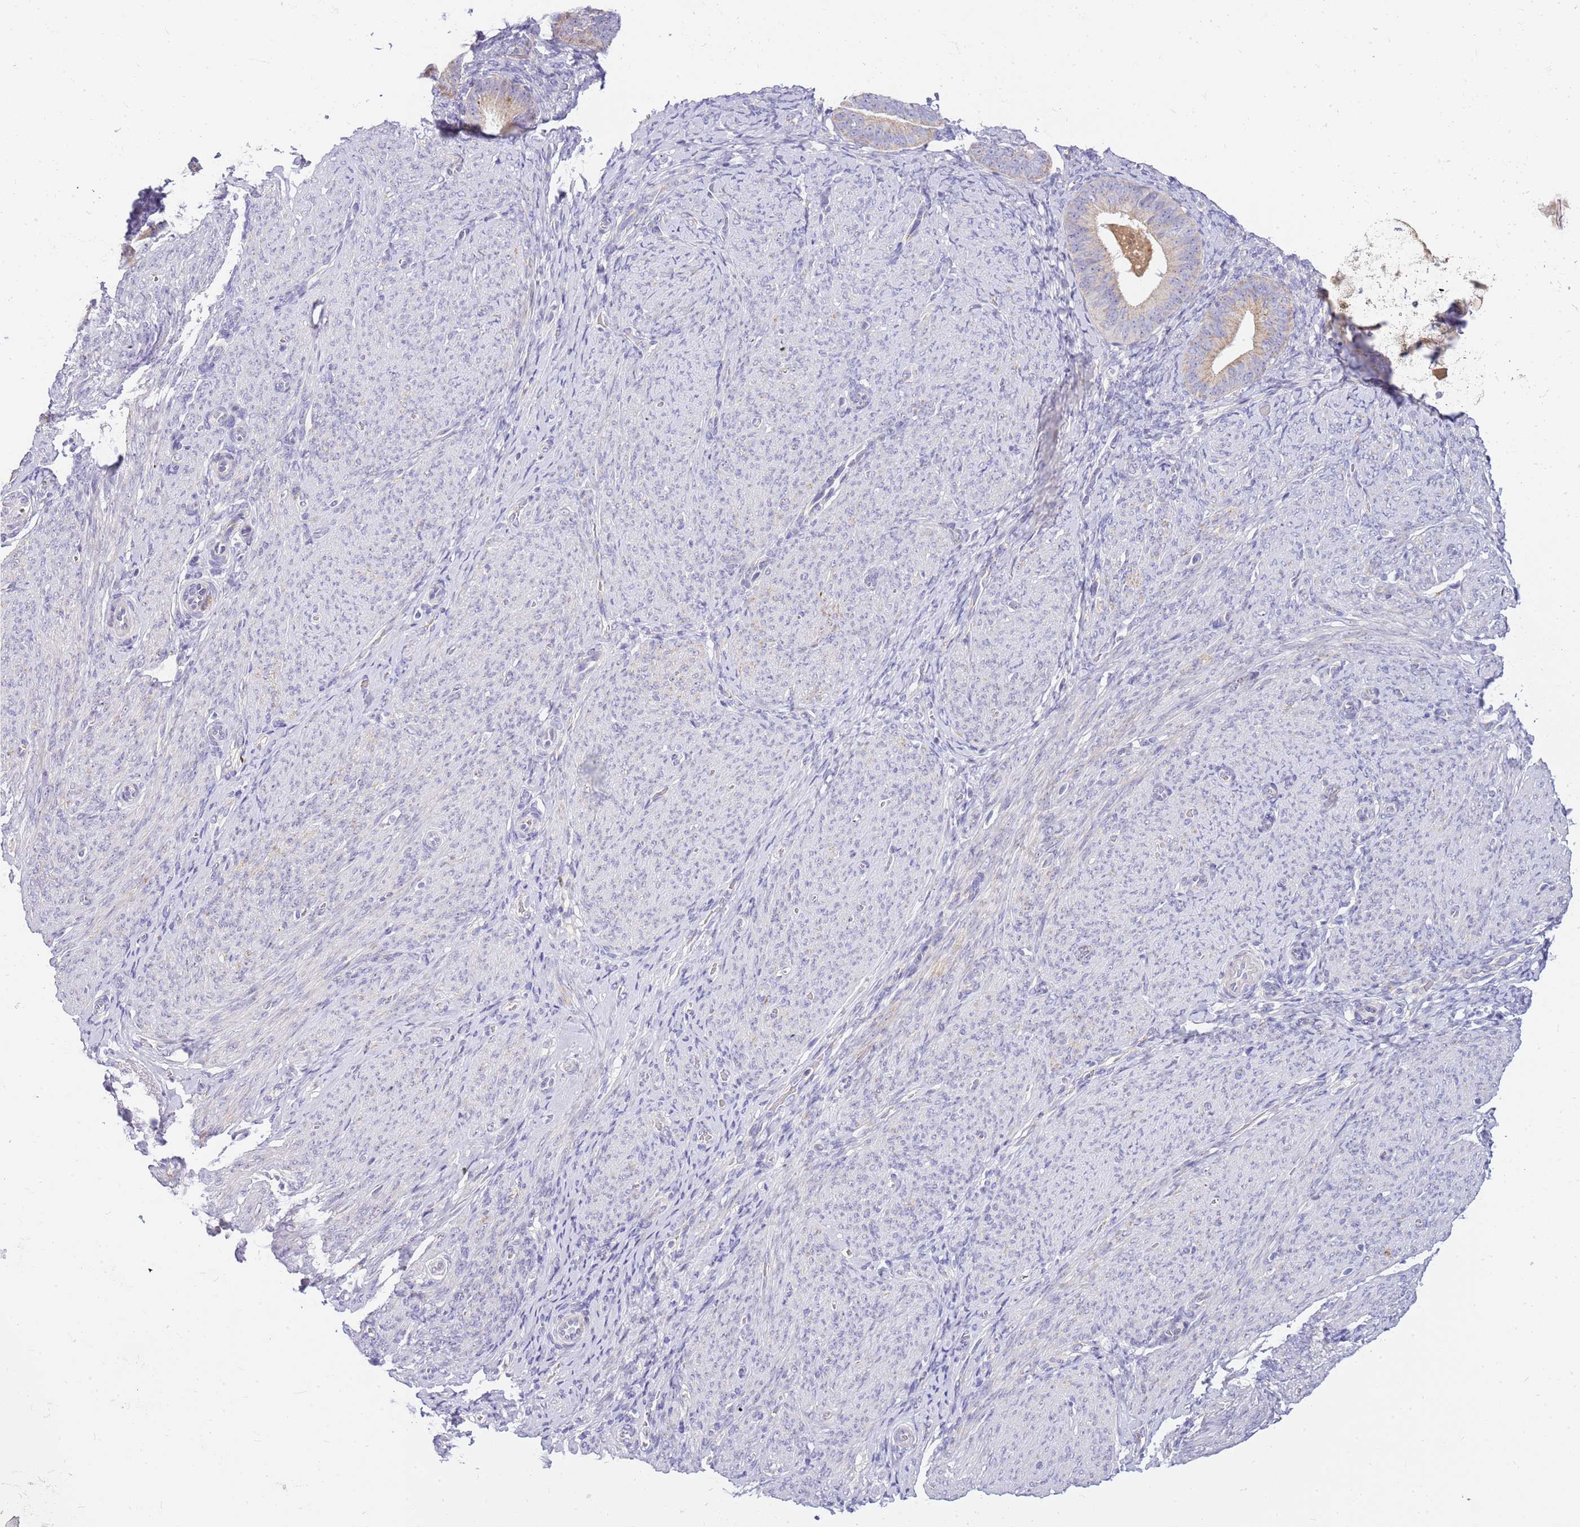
{"staining": {"intensity": "negative", "quantity": "none", "location": "none"}, "tissue": "endometrium", "cell_type": "Cells in endometrial stroma", "image_type": "normal", "snomed": [{"axis": "morphology", "description": "Normal tissue, NOS"}, {"axis": "topography", "description": "Endometrium"}], "caption": "An IHC micrograph of normal endometrium is shown. There is no staining in cells in endometrial stroma of endometrium. (Brightfield microscopy of DAB (3,3'-diaminobenzidine) immunohistochemistry at high magnification).", "gene": "DNAJA3", "patient": {"sex": "female", "age": 65}}